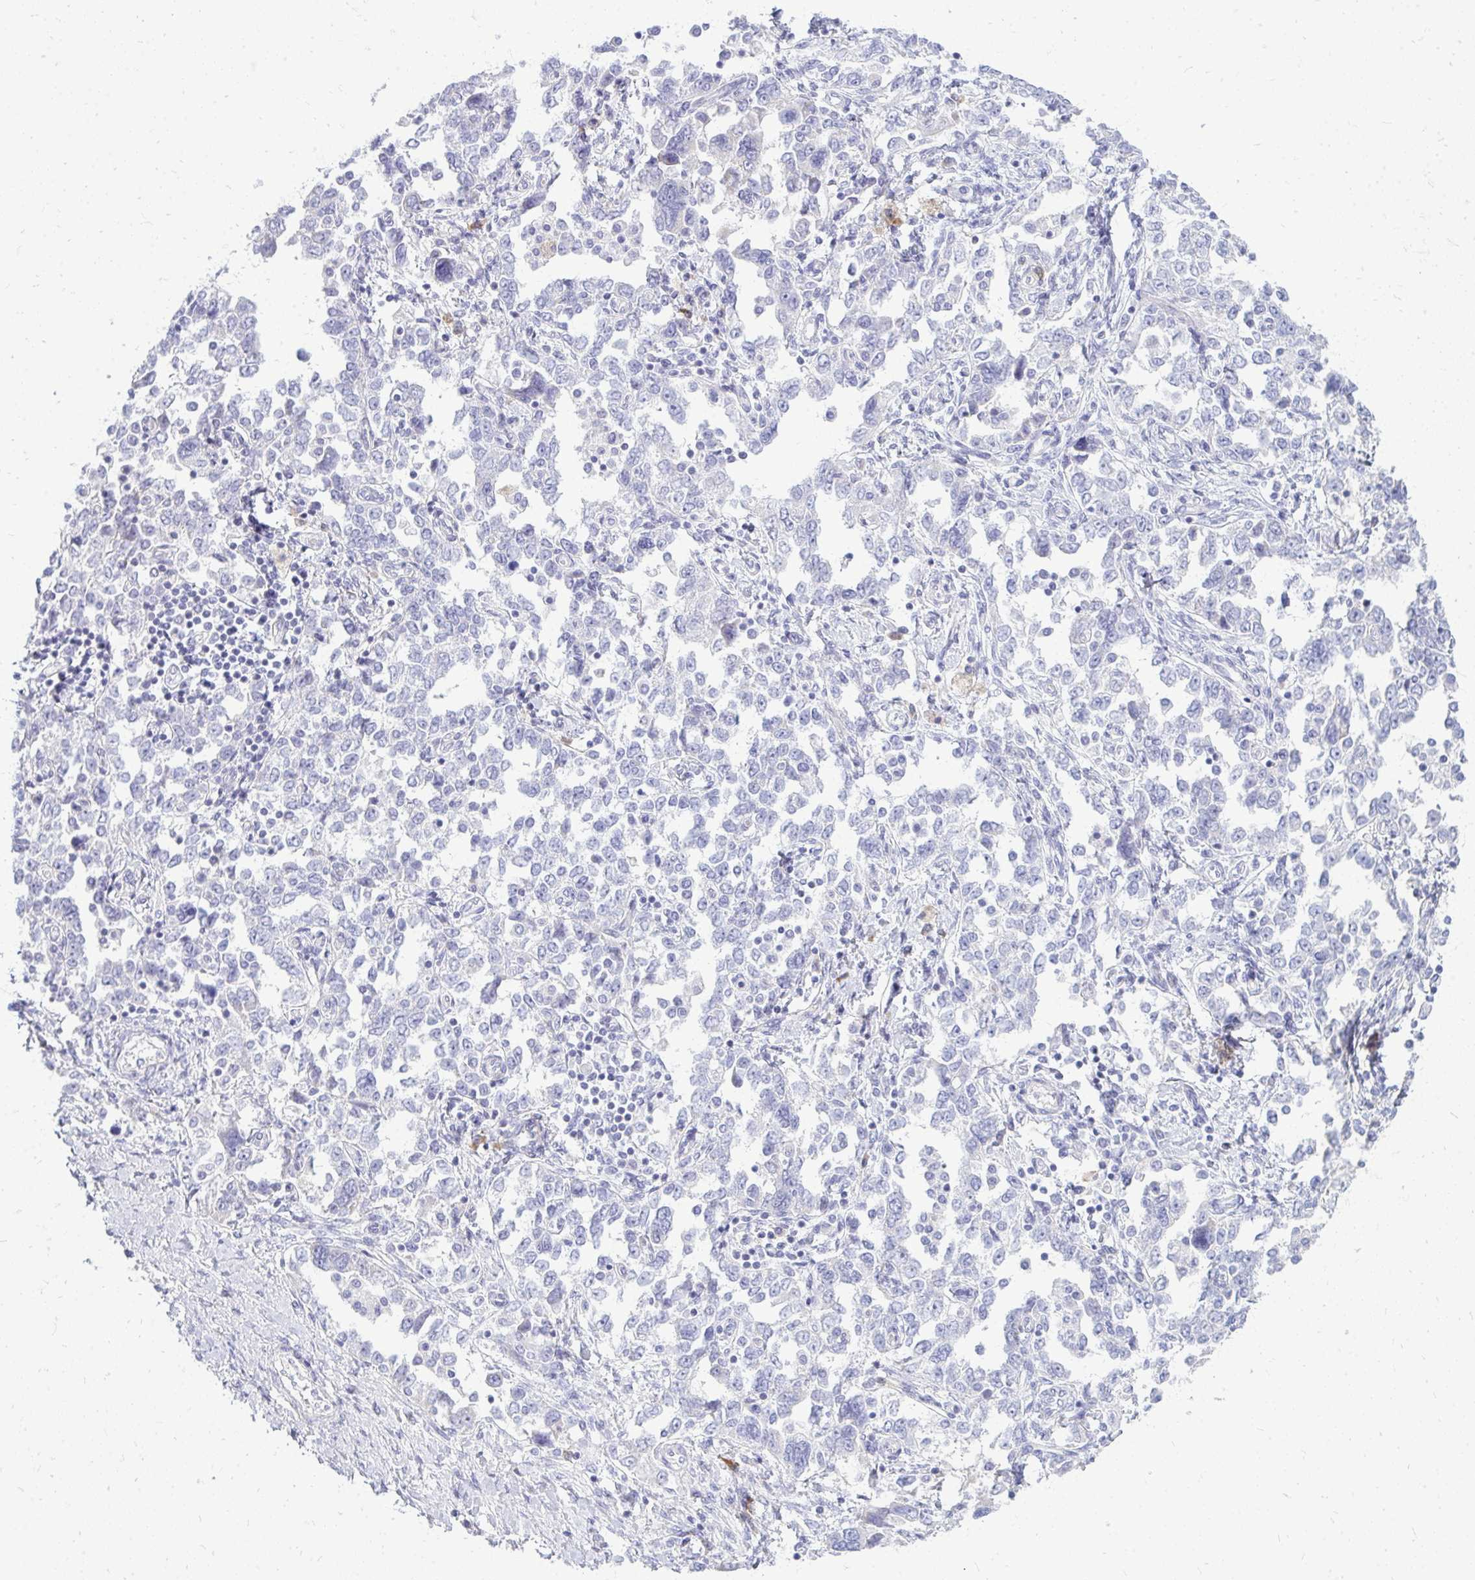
{"staining": {"intensity": "negative", "quantity": "none", "location": "none"}, "tissue": "ovarian cancer", "cell_type": "Tumor cells", "image_type": "cancer", "snomed": [{"axis": "morphology", "description": "Carcinoma, NOS"}, {"axis": "morphology", "description": "Cystadenocarcinoma, serous, NOS"}, {"axis": "topography", "description": "Ovary"}], "caption": "Immunohistochemistry (IHC) histopathology image of human ovarian cancer stained for a protein (brown), which shows no staining in tumor cells.", "gene": "TSPEAR", "patient": {"sex": "female", "age": 69}}